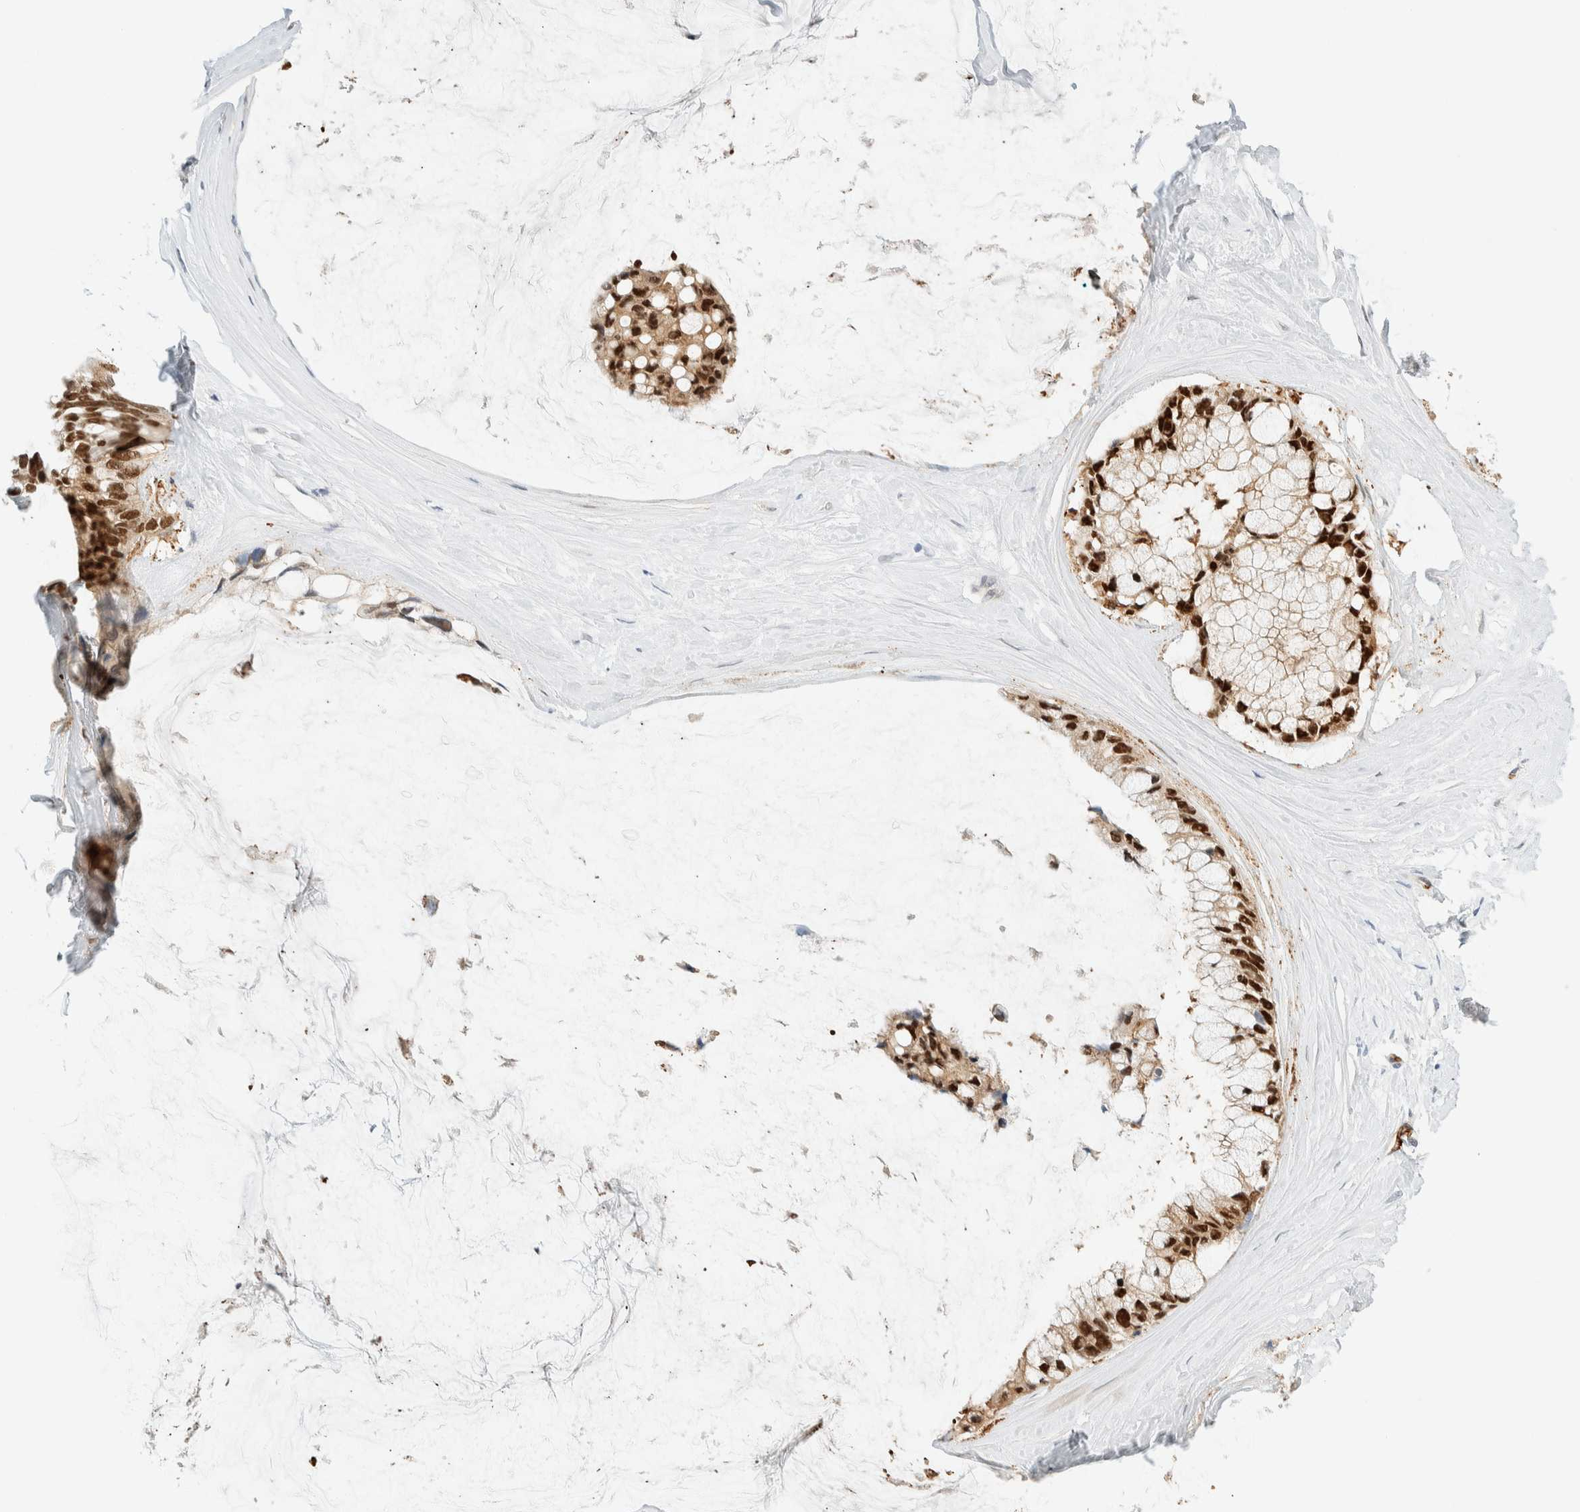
{"staining": {"intensity": "strong", "quantity": ">75%", "location": "cytoplasmic/membranous,nuclear"}, "tissue": "ovarian cancer", "cell_type": "Tumor cells", "image_type": "cancer", "snomed": [{"axis": "morphology", "description": "Cystadenocarcinoma, mucinous, NOS"}, {"axis": "topography", "description": "Ovary"}], "caption": "This image reveals ovarian cancer stained with immunohistochemistry (IHC) to label a protein in brown. The cytoplasmic/membranous and nuclear of tumor cells show strong positivity for the protein. Nuclei are counter-stained blue.", "gene": "TSTD2", "patient": {"sex": "female", "age": 39}}